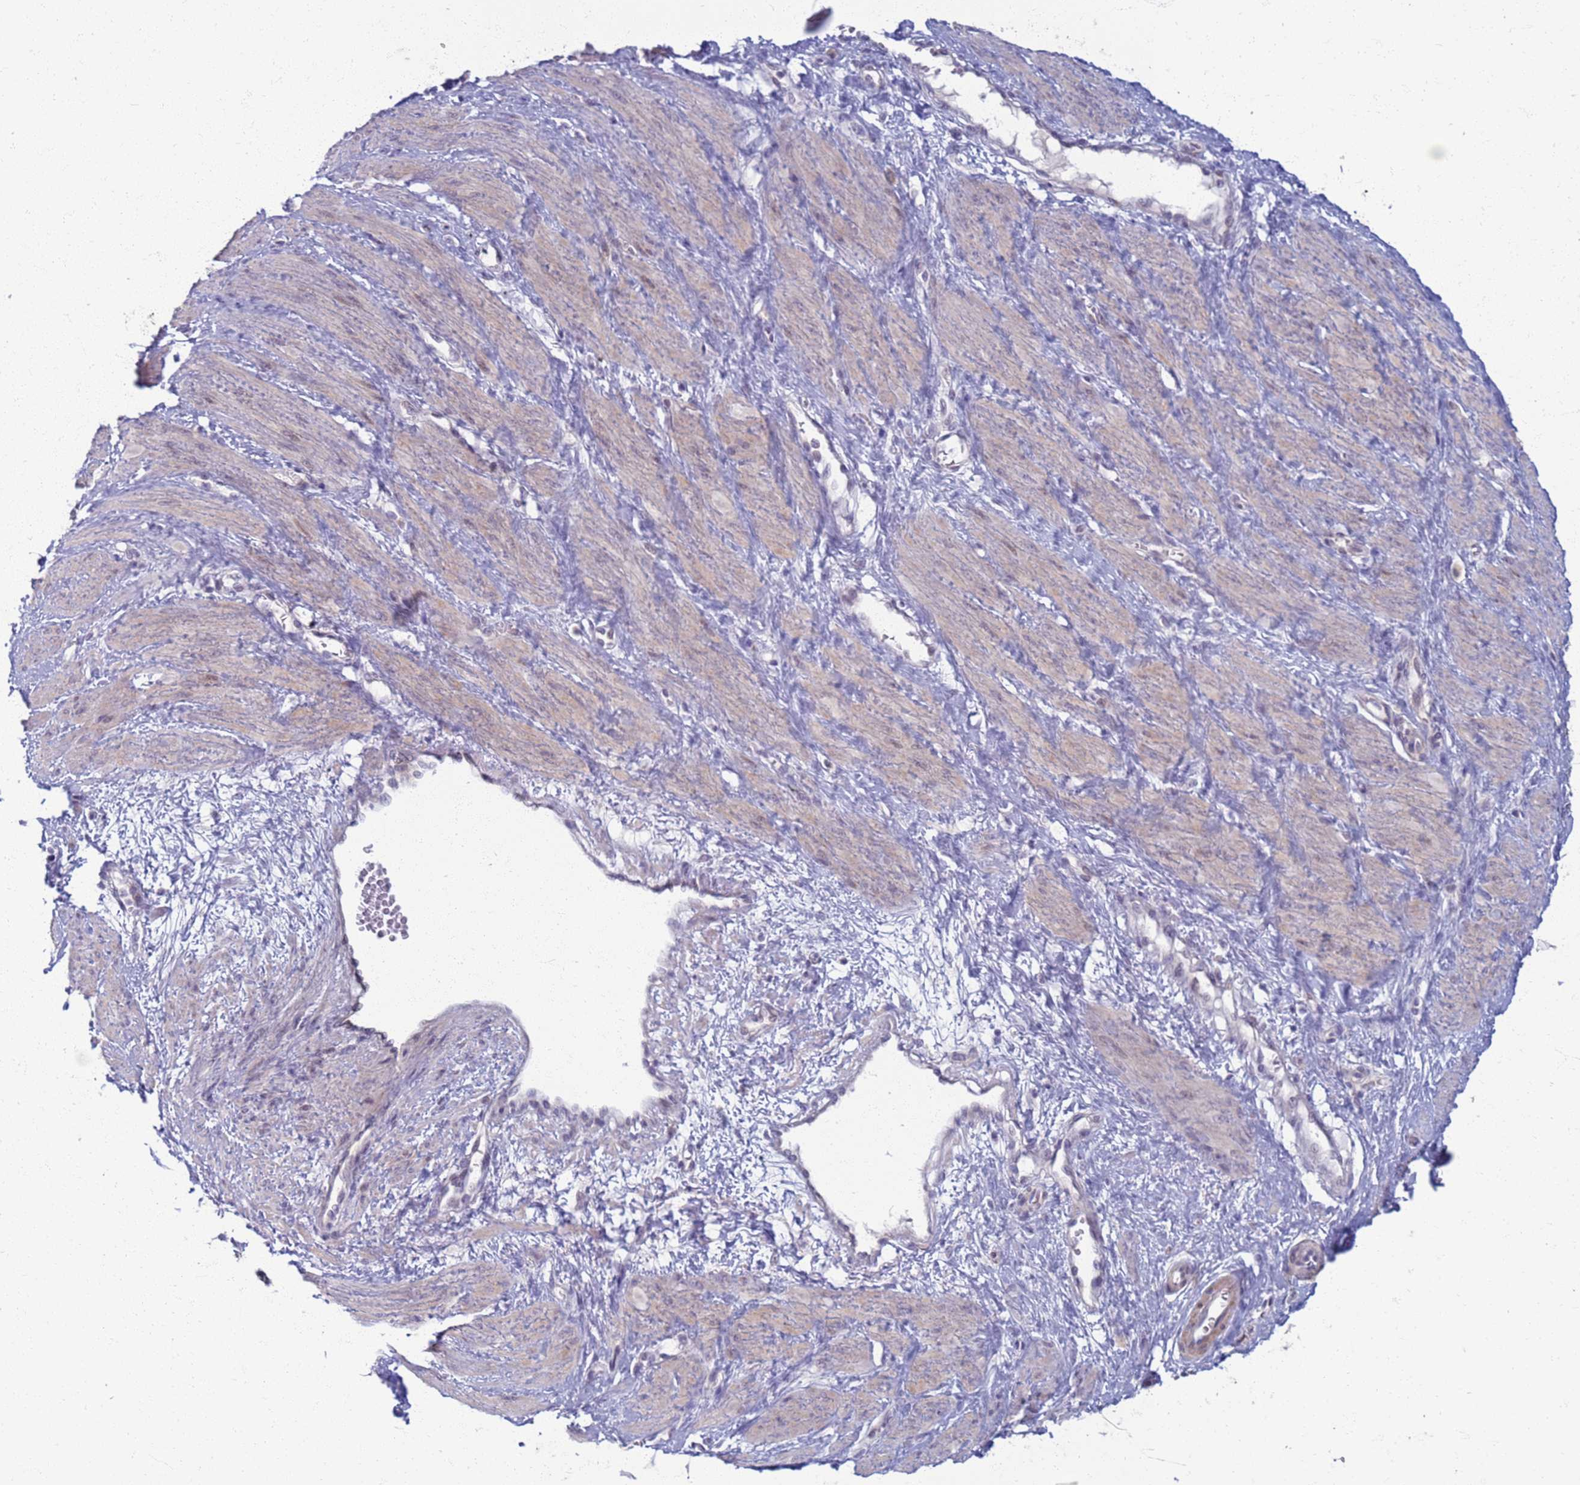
{"staining": {"intensity": "negative", "quantity": "none", "location": "none"}, "tissue": "smooth muscle", "cell_type": "Smooth muscle cells", "image_type": "normal", "snomed": [{"axis": "morphology", "description": "Normal tissue, NOS"}, {"axis": "topography", "description": "Smooth muscle"}, {"axis": "topography", "description": "Uterus"}], "caption": "Immunohistochemical staining of normal smooth muscle shows no significant expression in smooth muscle cells.", "gene": "CLCA2", "patient": {"sex": "female", "age": 39}}